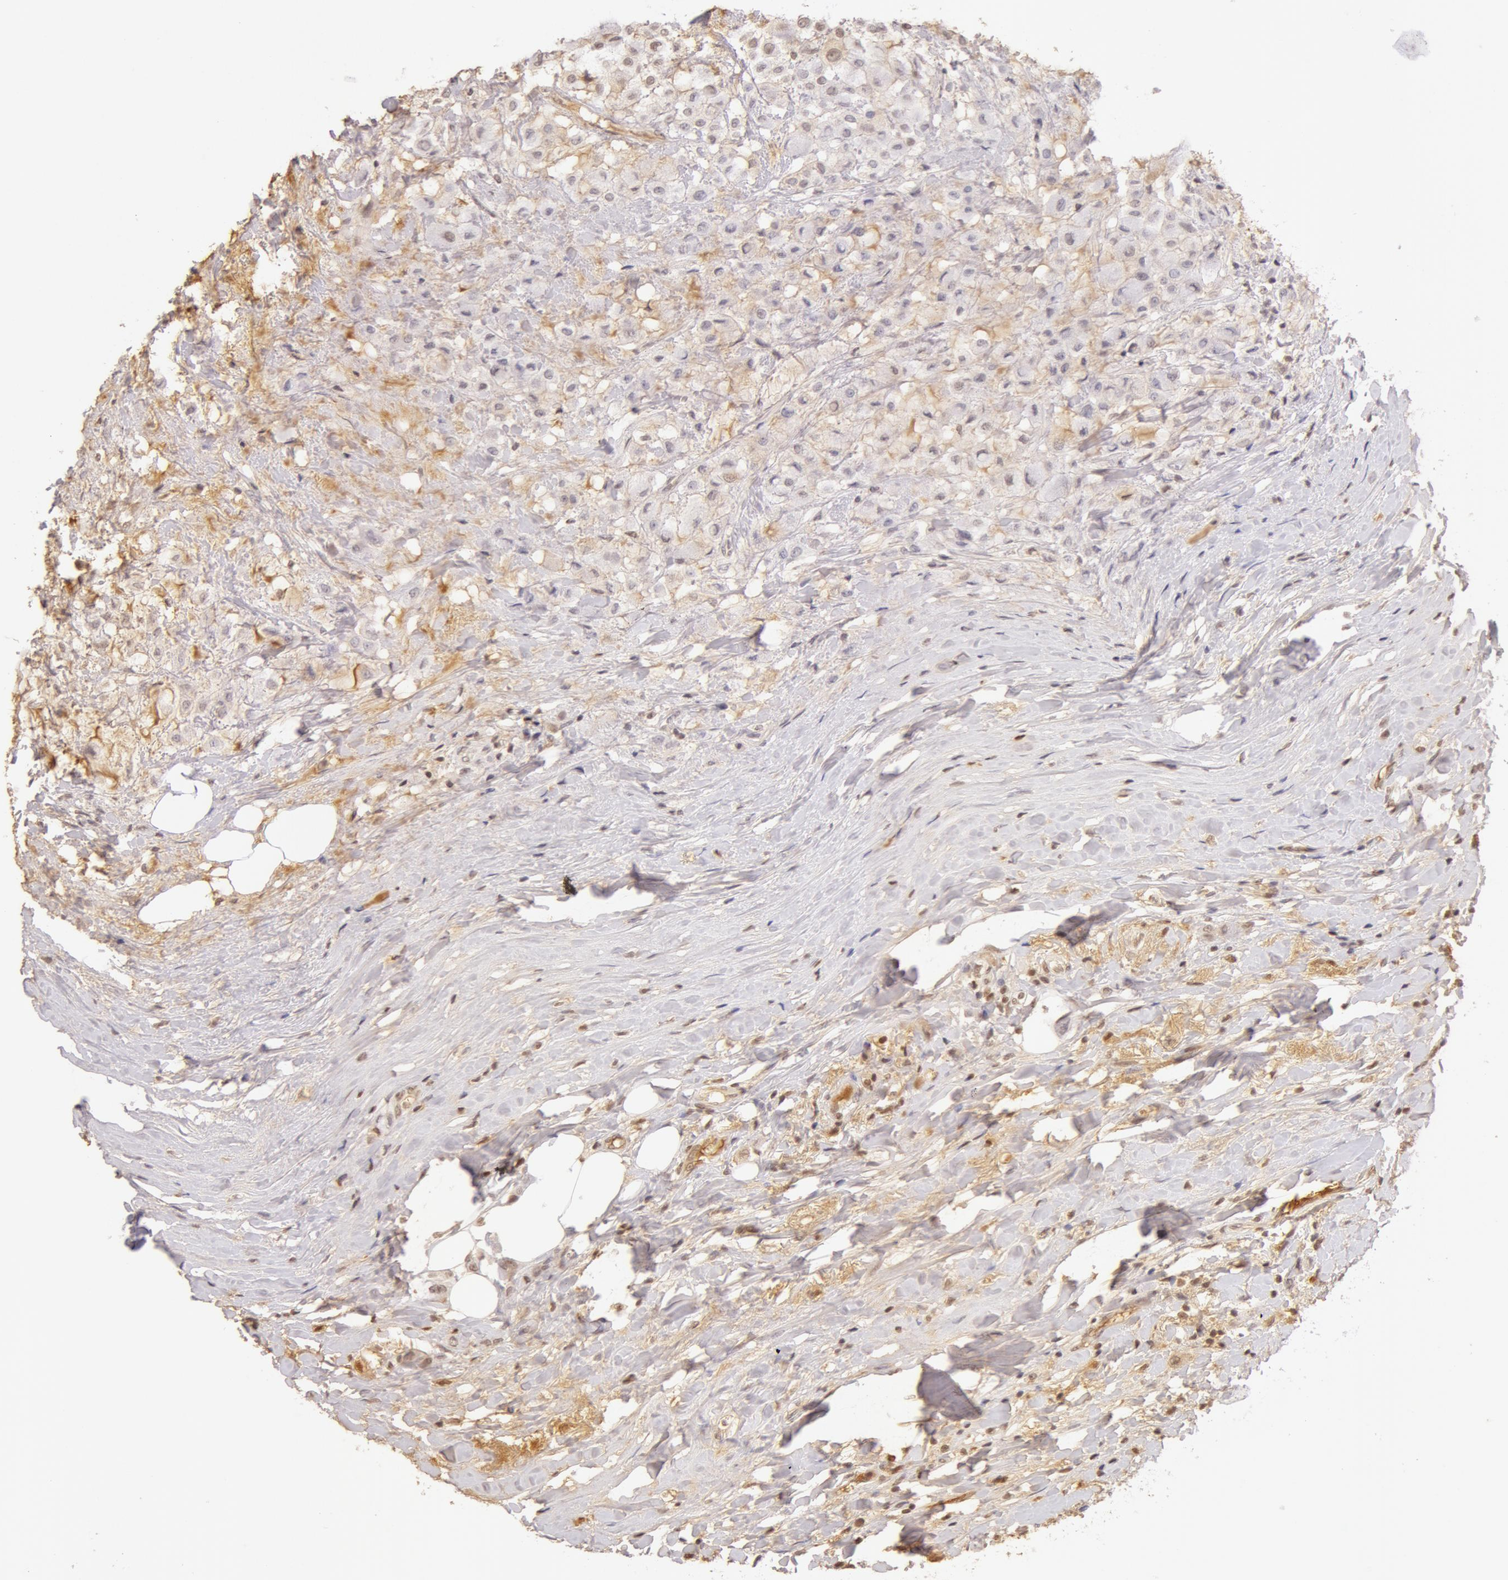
{"staining": {"intensity": "negative", "quantity": "none", "location": "none"}, "tissue": "breast cancer", "cell_type": "Tumor cells", "image_type": "cancer", "snomed": [{"axis": "morphology", "description": "Lobular carcinoma"}, {"axis": "topography", "description": "Breast"}], "caption": "This is an immunohistochemistry photomicrograph of breast lobular carcinoma. There is no positivity in tumor cells.", "gene": "AHSG", "patient": {"sex": "female", "age": 85}}